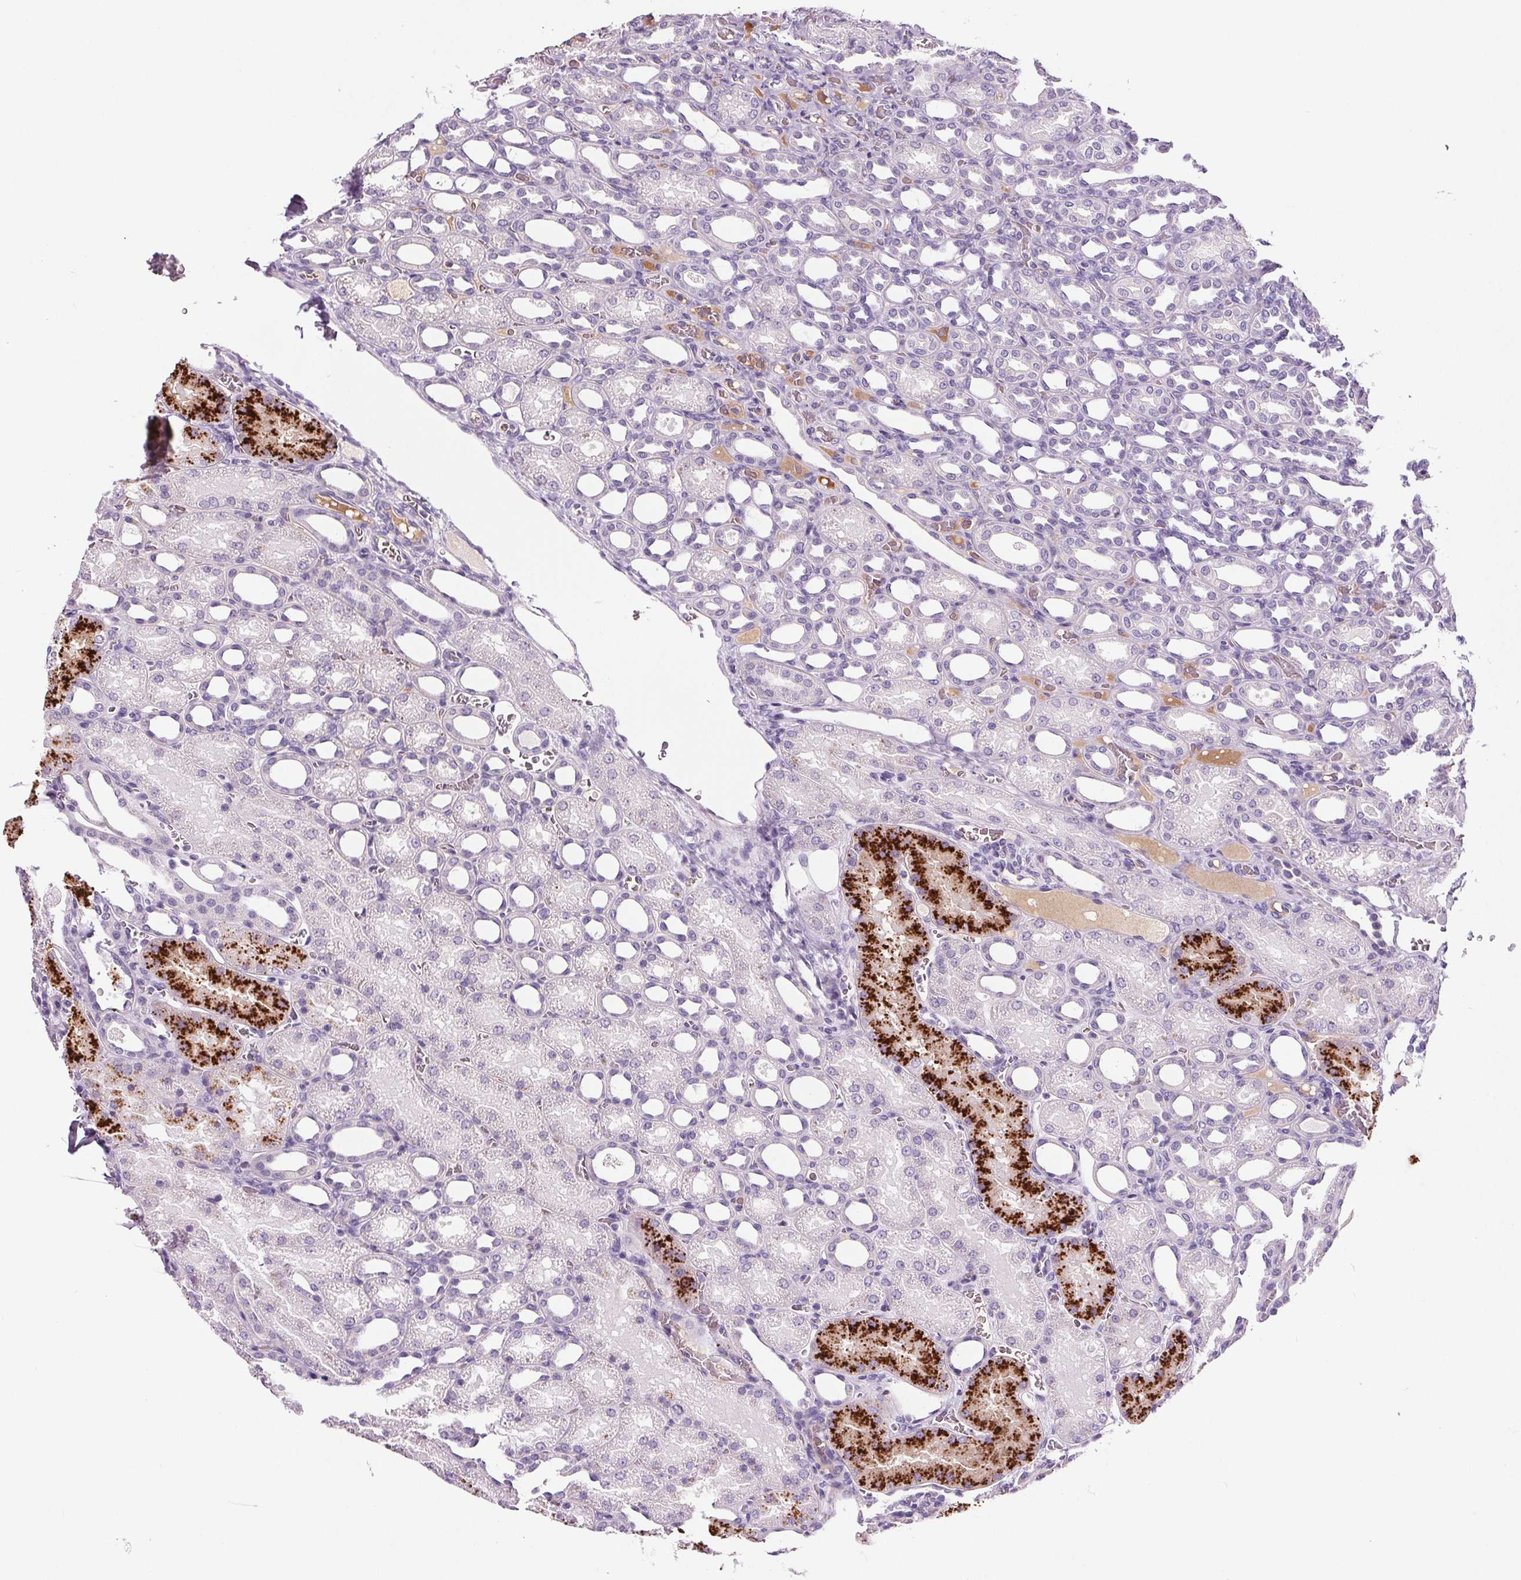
{"staining": {"intensity": "negative", "quantity": "none", "location": "none"}, "tissue": "kidney", "cell_type": "Cells in glomeruli", "image_type": "normal", "snomed": [{"axis": "morphology", "description": "Normal tissue, NOS"}, {"axis": "topography", "description": "Kidney"}], "caption": "The immunohistochemistry (IHC) image has no significant staining in cells in glomeruli of kidney.", "gene": "CD5L", "patient": {"sex": "male", "age": 2}}